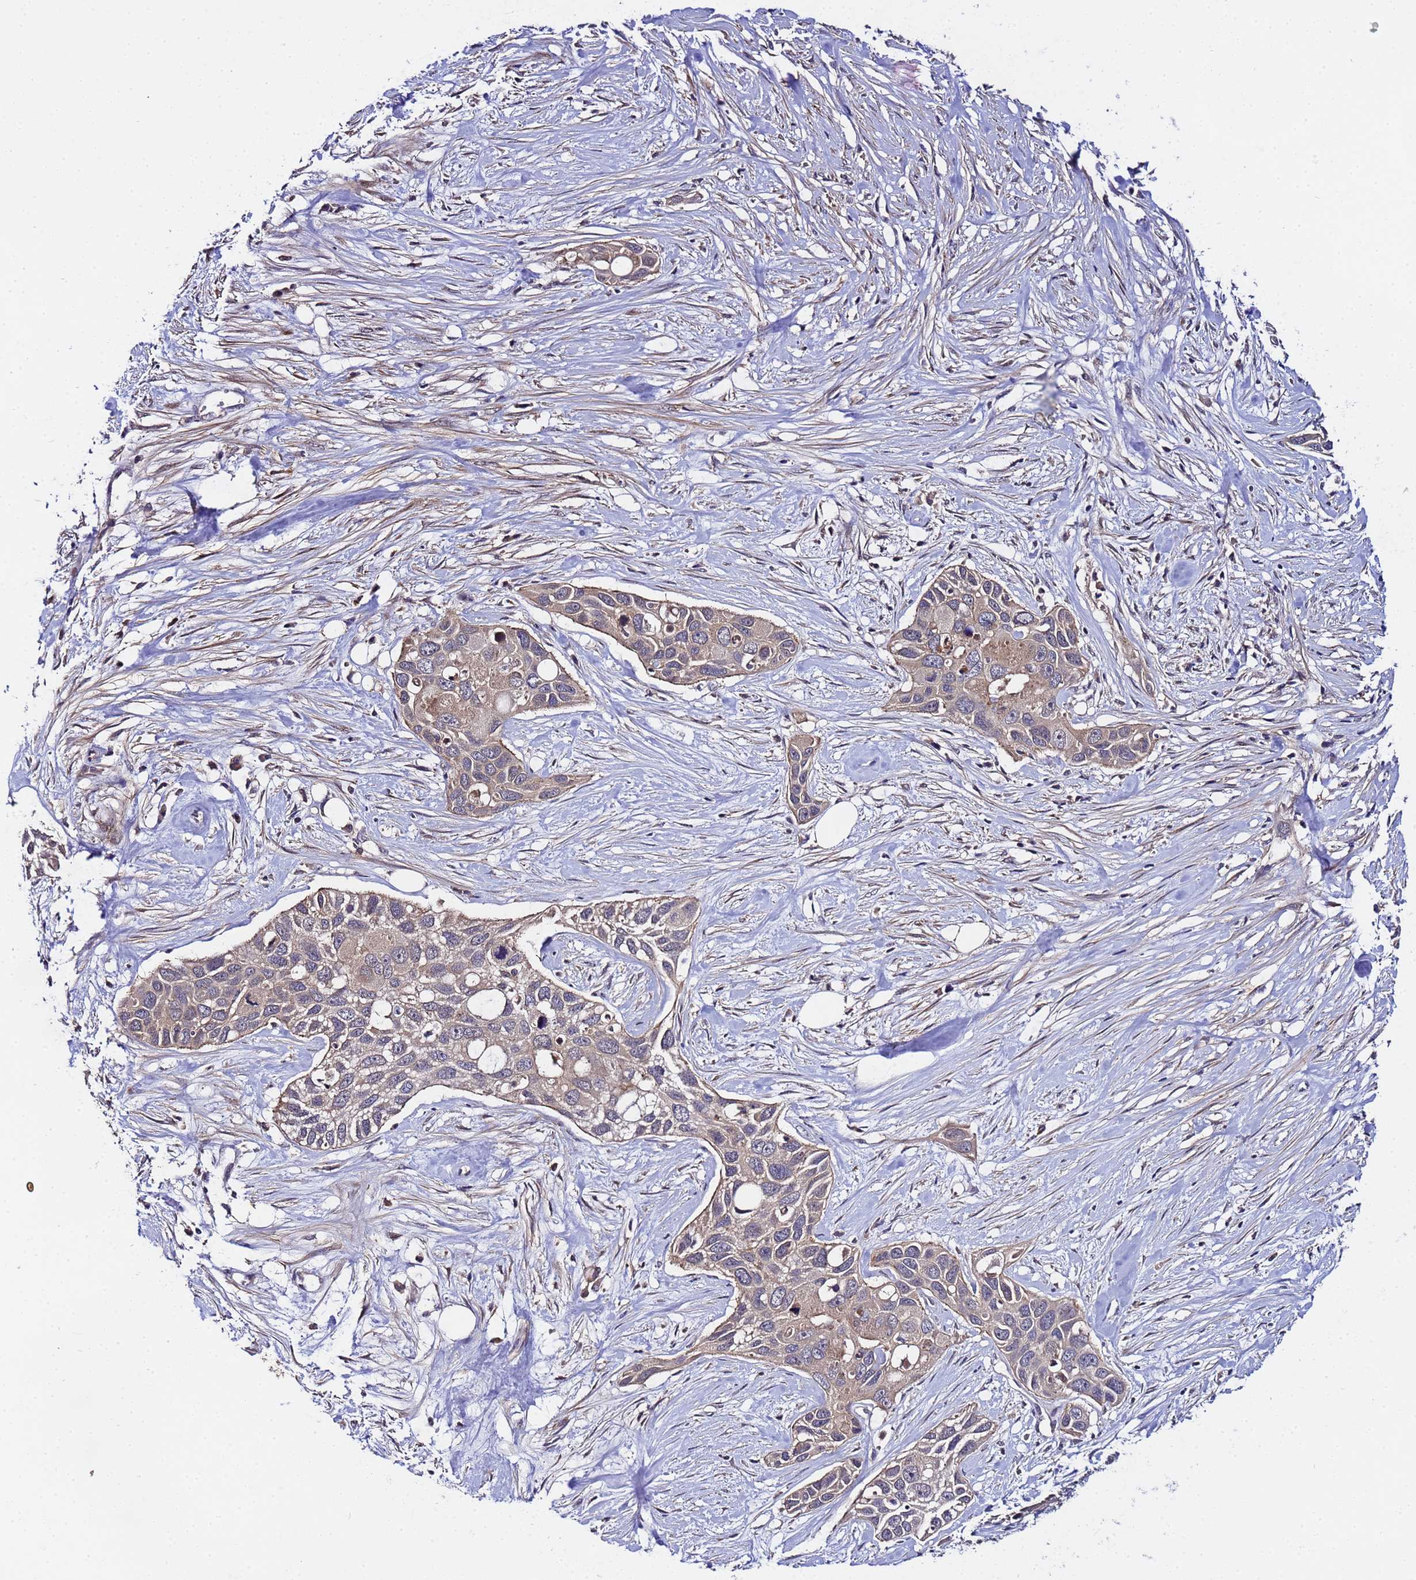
{"staining": {"intensity": "weak", "quantity": "25%-75%", "location": "cytoplasmic/membranous"}, "tissue": "pancreatic cancer", "cell_type": "Tumor cells", "image_type": "cancer", "snomed": [{"axis": "morphology", "description": "Adenocarcinoma, NOS"}, {"axis": "topography", "description": "Pancreas"}], "caption": "There is low levels of weak cytoplasmic/membranous staining in tumor cells of pancreatic cancer (adenocarcinoma), as demonstrated by immunohistochemical staining (brown color).", "gene": "PLXDC2", "patient": {"sex": "female", "age": 60}}